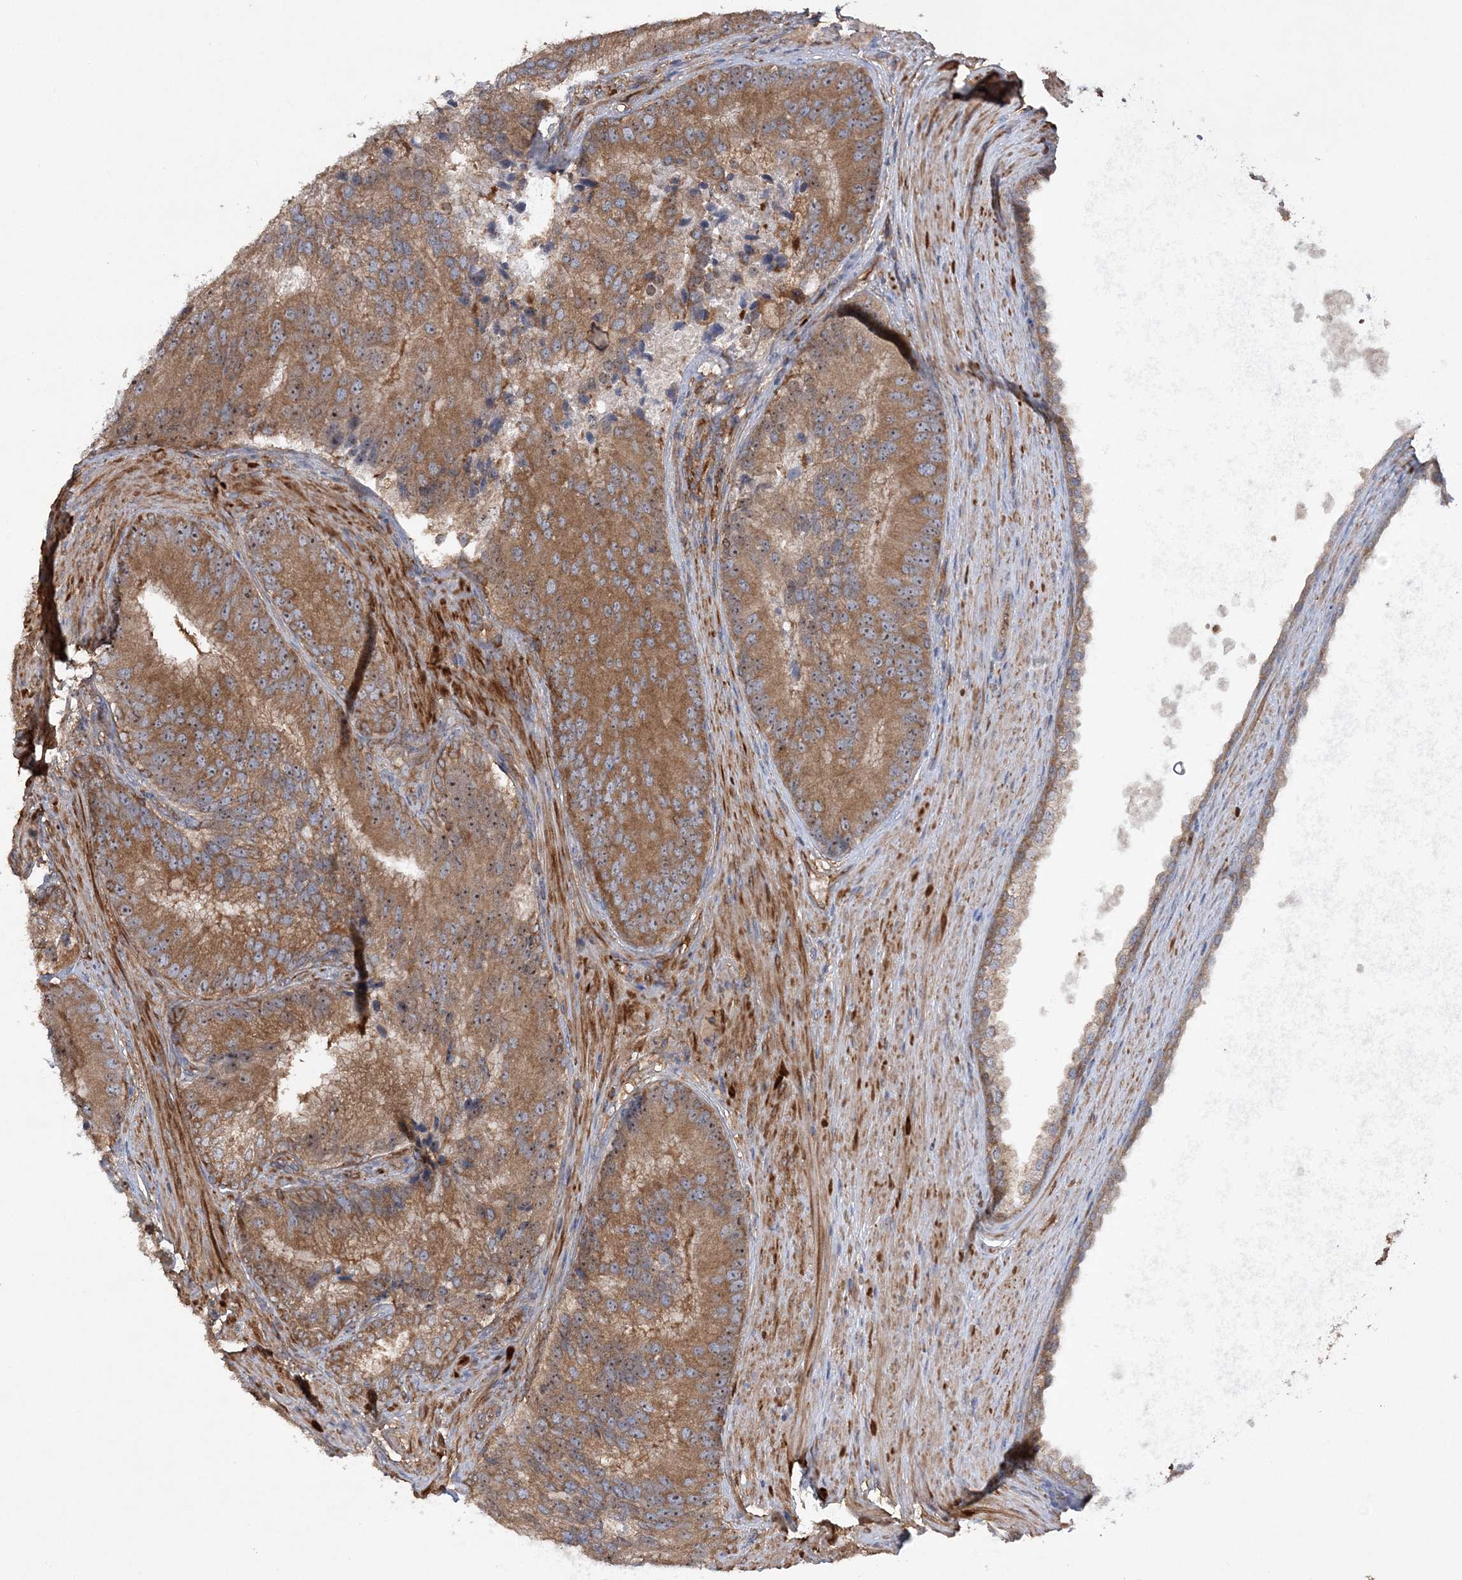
{"staining": {"intensity": "moderate", "quantity": ">75%", "location": "cytoplasmic/membranous"}, "tissue": "prostate cancer", "cell_type": "Tumor cells", "image_type": "cancer", "snomed": [{"axis": "morphology", "description": "Adenocarcinoma, High grade"}, {"axis": "topography", "description": "Prostate"}], "caption": "About >75% of tumor cells in human prostate adenocarcinoma (high-grade) reveal moderate cytoplasmic/membranous protein positivity as visualized by brown immunohistochemical staining.", "gene": "ACAP2", "patient": {"sex": "male", "age": 70}}